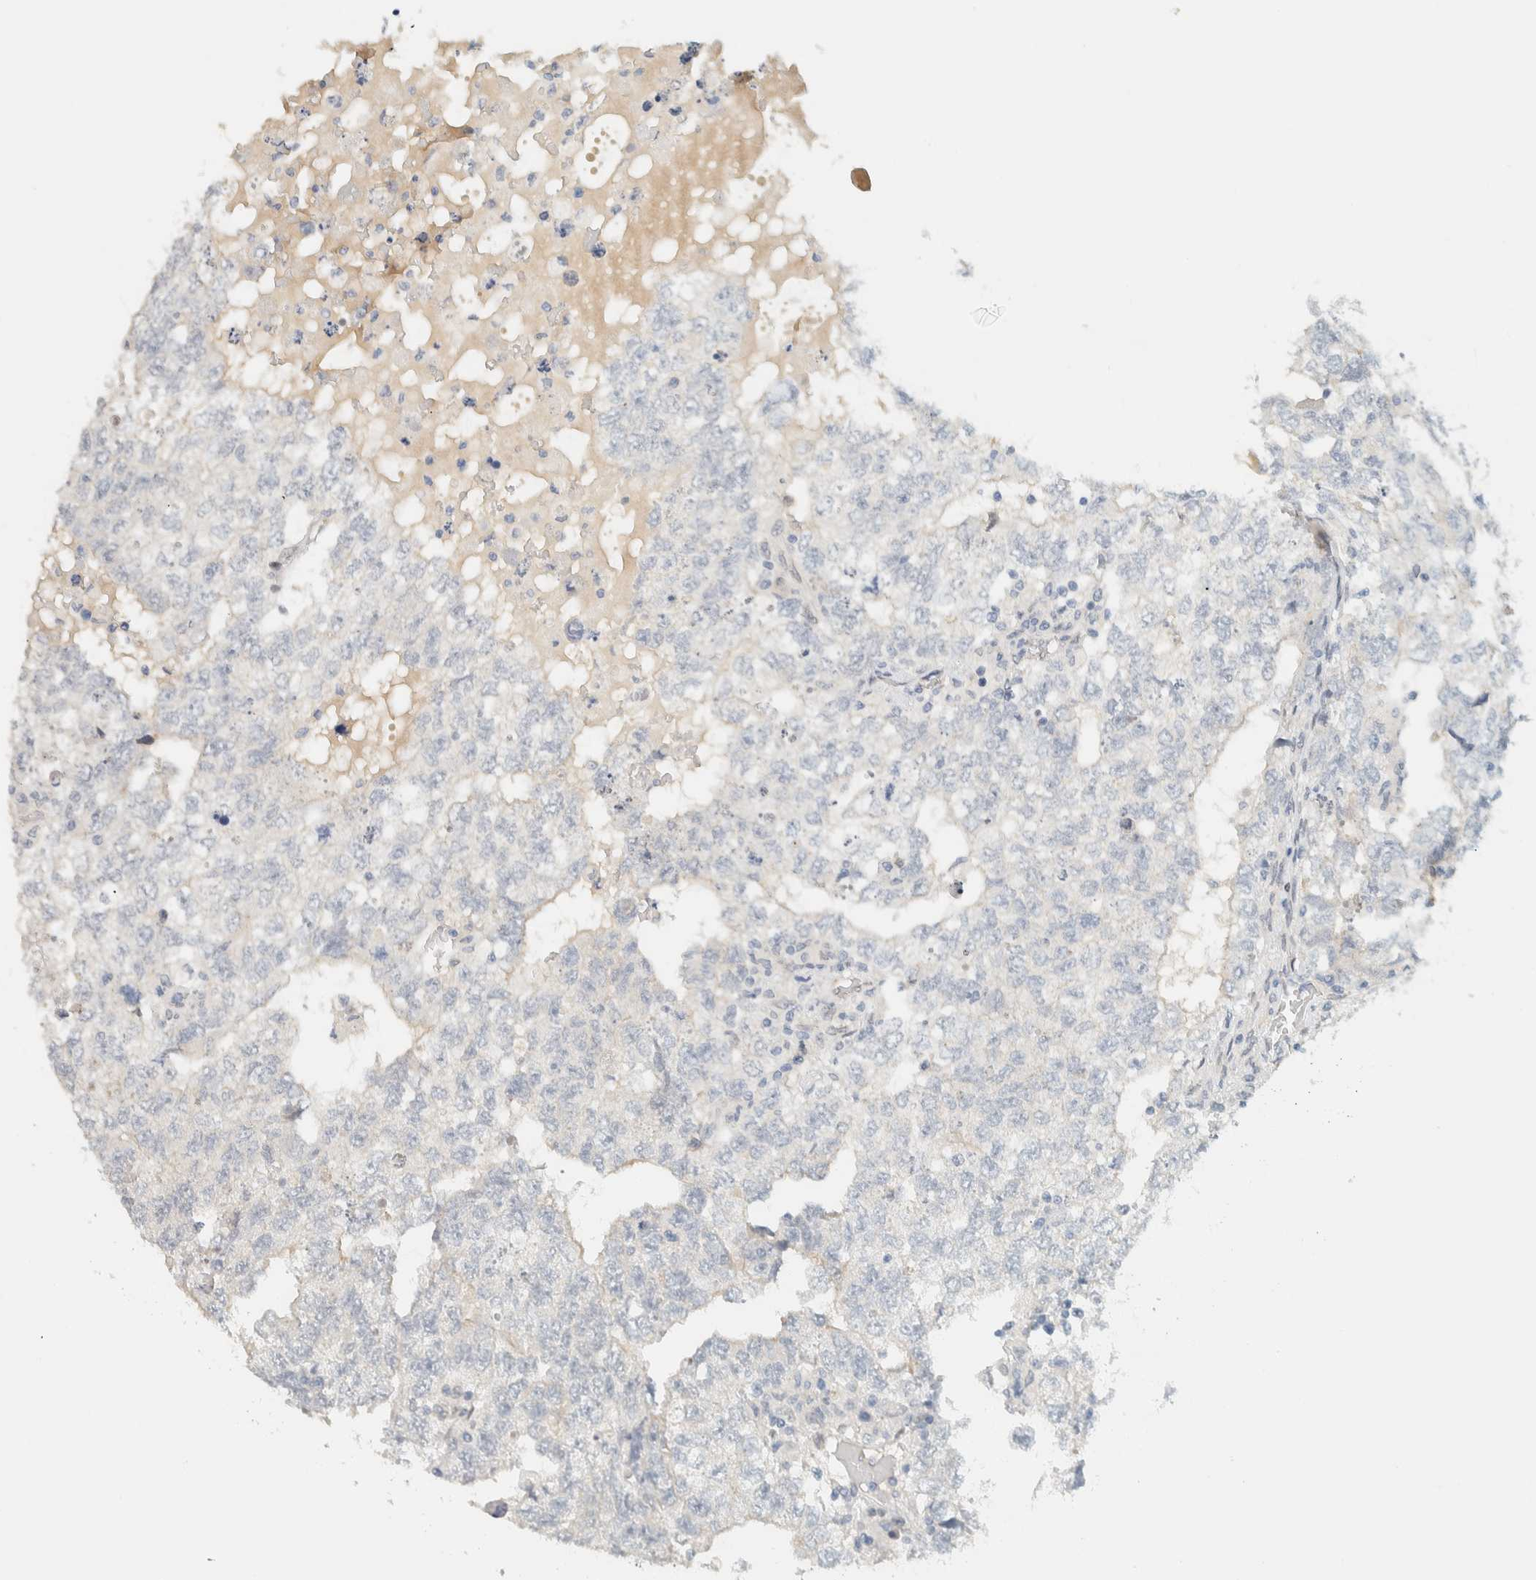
{"staining": {"intensity": "negative", "quantity": "none", "location": "none"}, "tissue": "testis cancer", "cell_type": "Tumor cells", "image_type": "cancer", "snomed": [{"axis": "morphology", "description": "Carcinoma, Embryonal, NOS"}, {"axis": "topography", "description": "Testis"}], "caption": "High power microscopy micrograph of an immunohistochemistry (IHC) micrograph of embryonal carcinoma (testis), revealing no significant expression in tumor cells.", "gene": "C1QTNF12", "patient": {"sex": "male", "age": 36}}